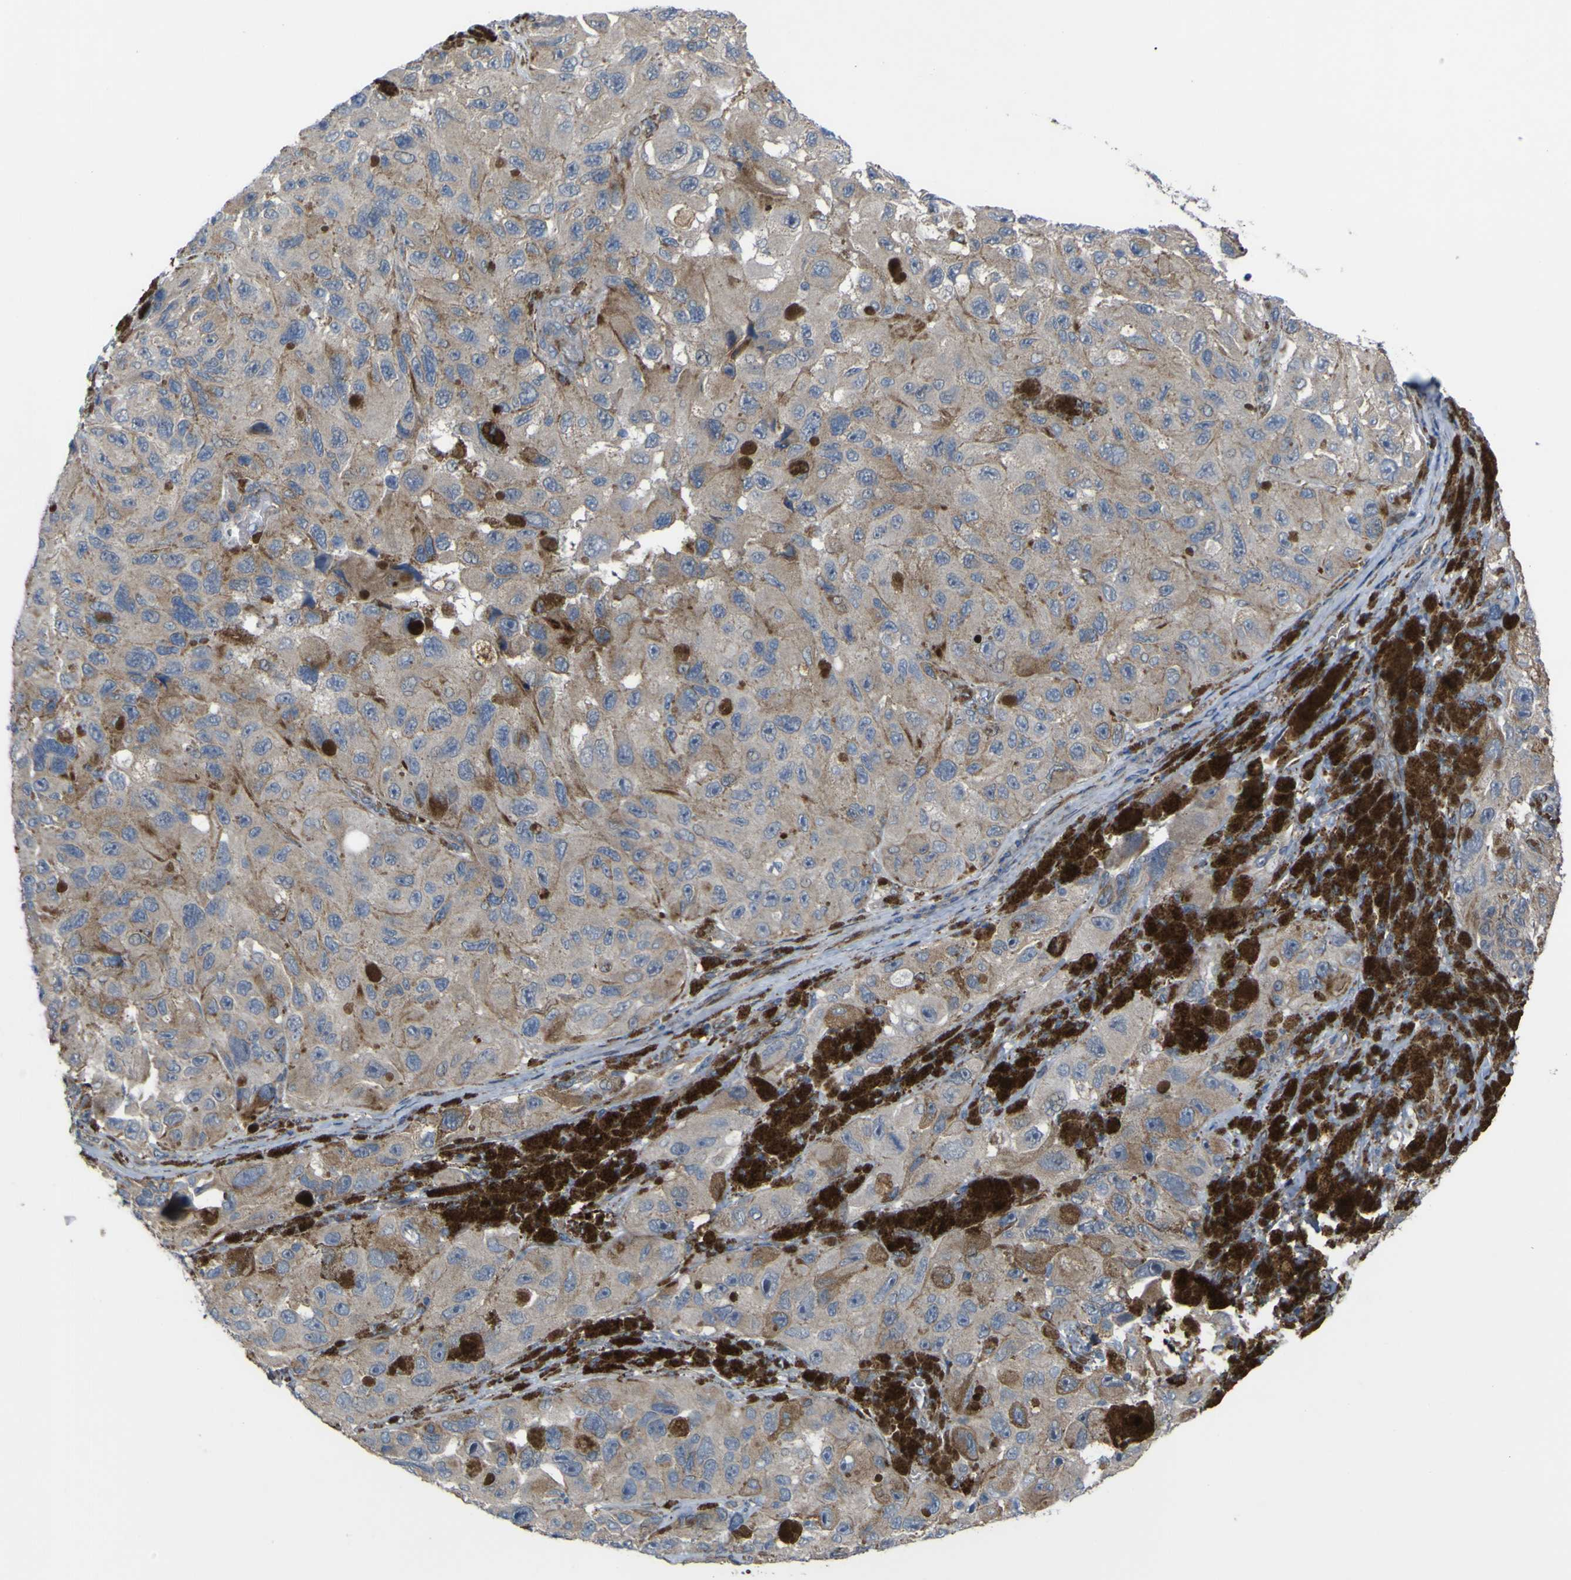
{"staining": {"intensity": "weak", "quantity": "25%-75%", "location": "cytoplasmic/membranous"}, "tissue": "melanoma", "cell_type": "Tumor cells", "image_type": "cancer", "snomed": [{"axis": "morphology", "description": "Malignant melanoma, NOS"}, {"axis": "topography", "description": "Skin"}], "caption": "There is low levels of weak cytoplasmic/membranous staining in tumor cells of malignant melanoma, as demonstrated by immunohistochemical staining (brown color).", "gene": "GPLD1", "patient": {"sex": "female", "age": 73}}